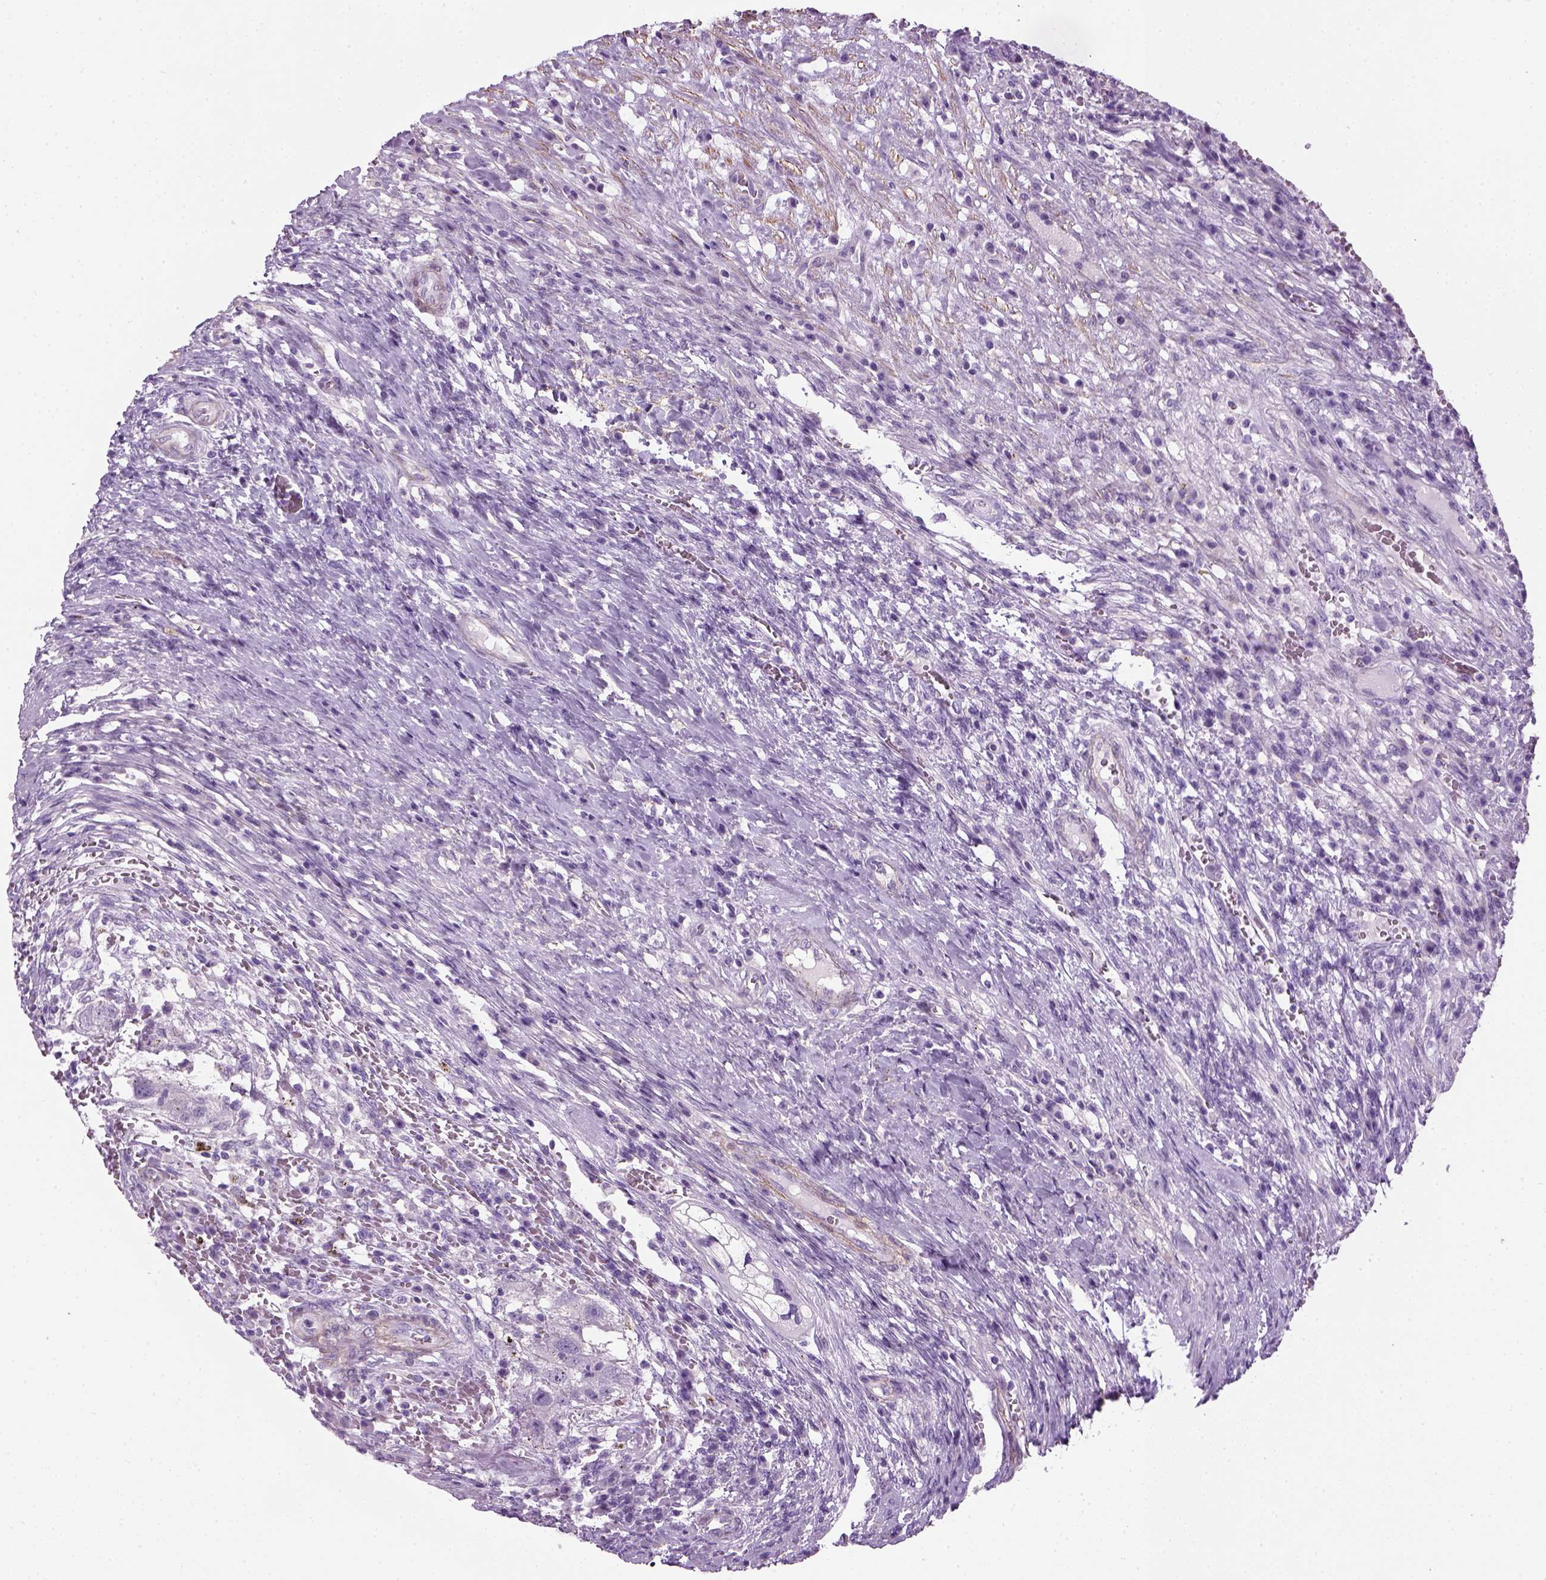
{"staining": {"intensity": "negative", "quantity": "none", "location": "none"}, "tissue": "testis cancer", "cell_type": "Tumor cells", "image_type": "cancer", "snomed": [{"axis": "morphology", "description": "Carcinoma, Embryonal, NOS"}, {"axis": "topography", "description": "Testis"}], "caption": "The IHC image has no significant staining in tumor cells of testis cancer (embryonal carcinoma) tissue. The staining was performed using DAB (3,3'-diaminobenzidine) to visualize the protein expression in brown, while the nuclei were stained in blue with hematoxylin (Magnification: 20x).", "gene": "FAM161A", "patient": {"sex": "male", "age": 26}}